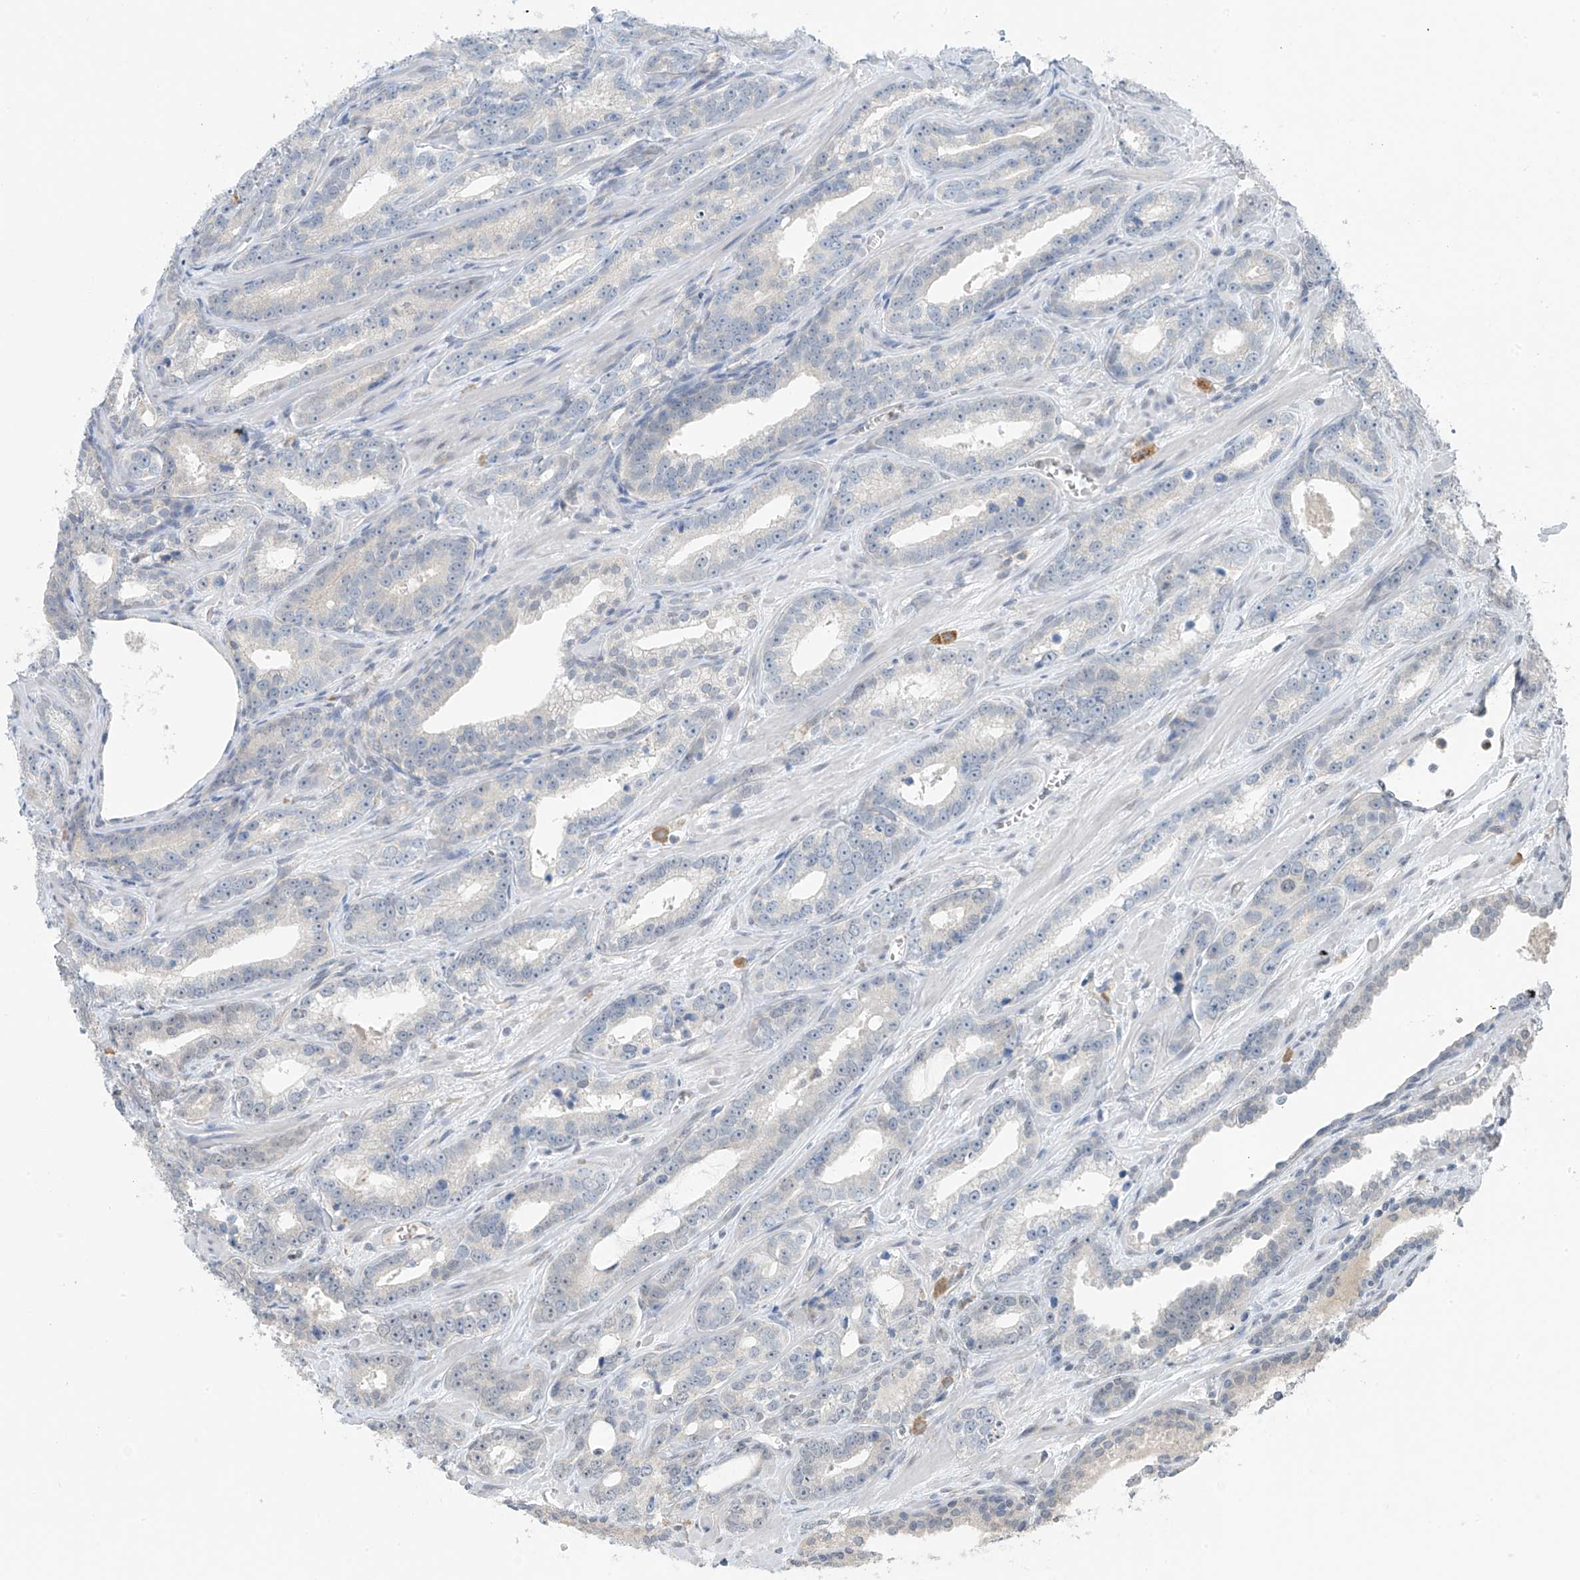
{"staining": {"intensity": "weak", "quantity": "<25%", "location": "nuclear"}, "tissue": "prostate cancer", "cell_type": "Tumor cells", "image_type": "cancer", "snomed": [{"axis": "morphology", "description": "Adenocarcinoma, High grade"}, {"axis": "topography", "description": "Prostate"}], "caption": "This is a histopathology image of immunohistochemistry staining of high-grade adenocarcinoma (prostate), which shows no staining in tumor cells. (DAB immunohistochemistry with hematoxylin counter stain).", "gene": "CYP4V2", "patient": {"sex": "male", "age": 62}}